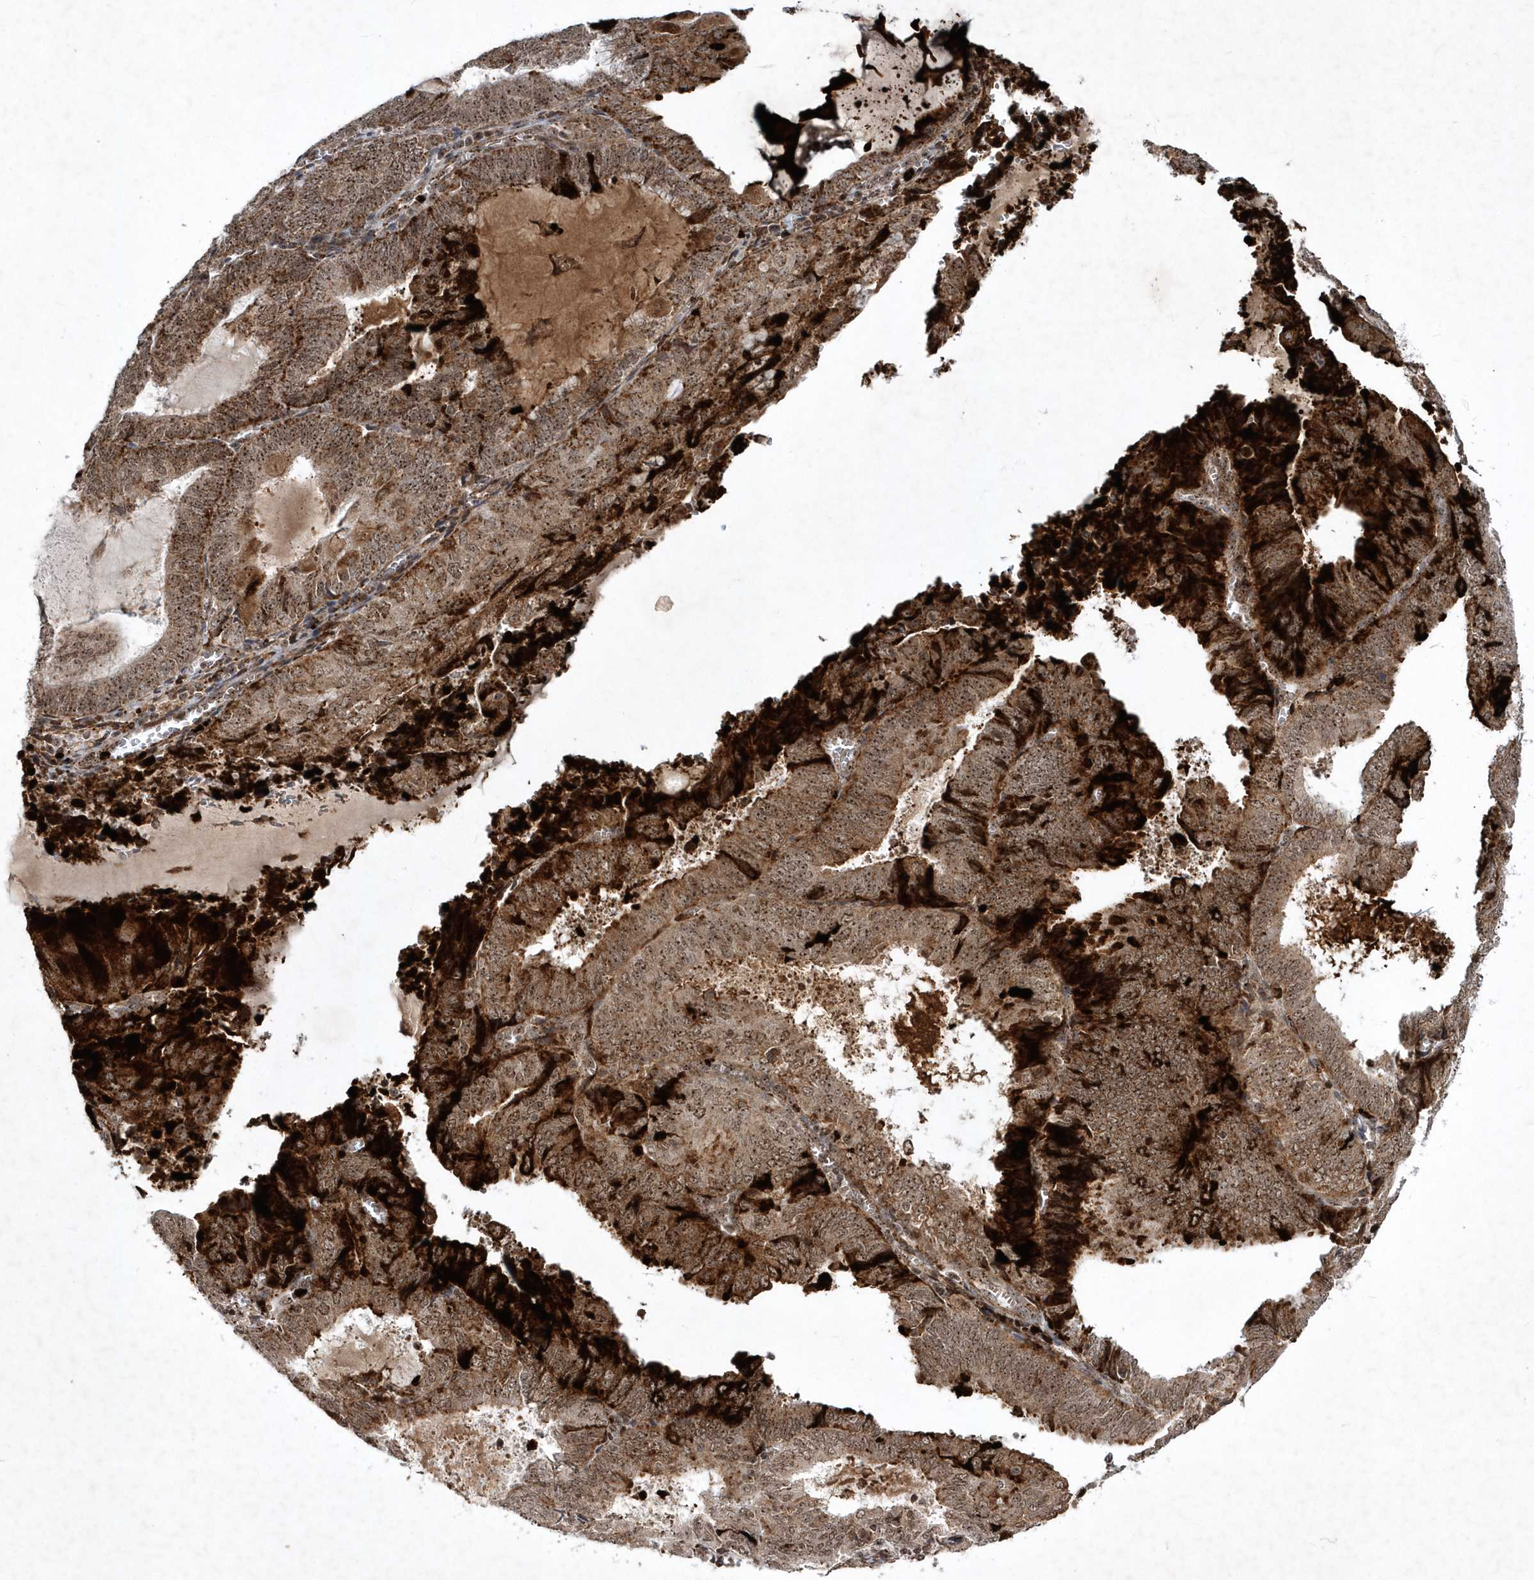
{"staining": {"intensity": "strong", "quantity": ">75%", "location": "cytoplasmic/membranous"}, "tissue": "endometrial cancer", "cell_type": "Tumor cells", "image_type": "cancer", "snomed": [{"axis": "morphology", "description": "Adenocarcinoma, NOS"}, {"axis": "topography", "description": "Endometrium"}], "caption": "Endometrial cancer (adenocarcinoma) was stained to show a protein in brown. There is high levels of strong cytoplasmic/membranous positivity in about >75% of tumor cells.", "gene": "SOWAHB", "patient": {"sex": "female", "age": 81}}